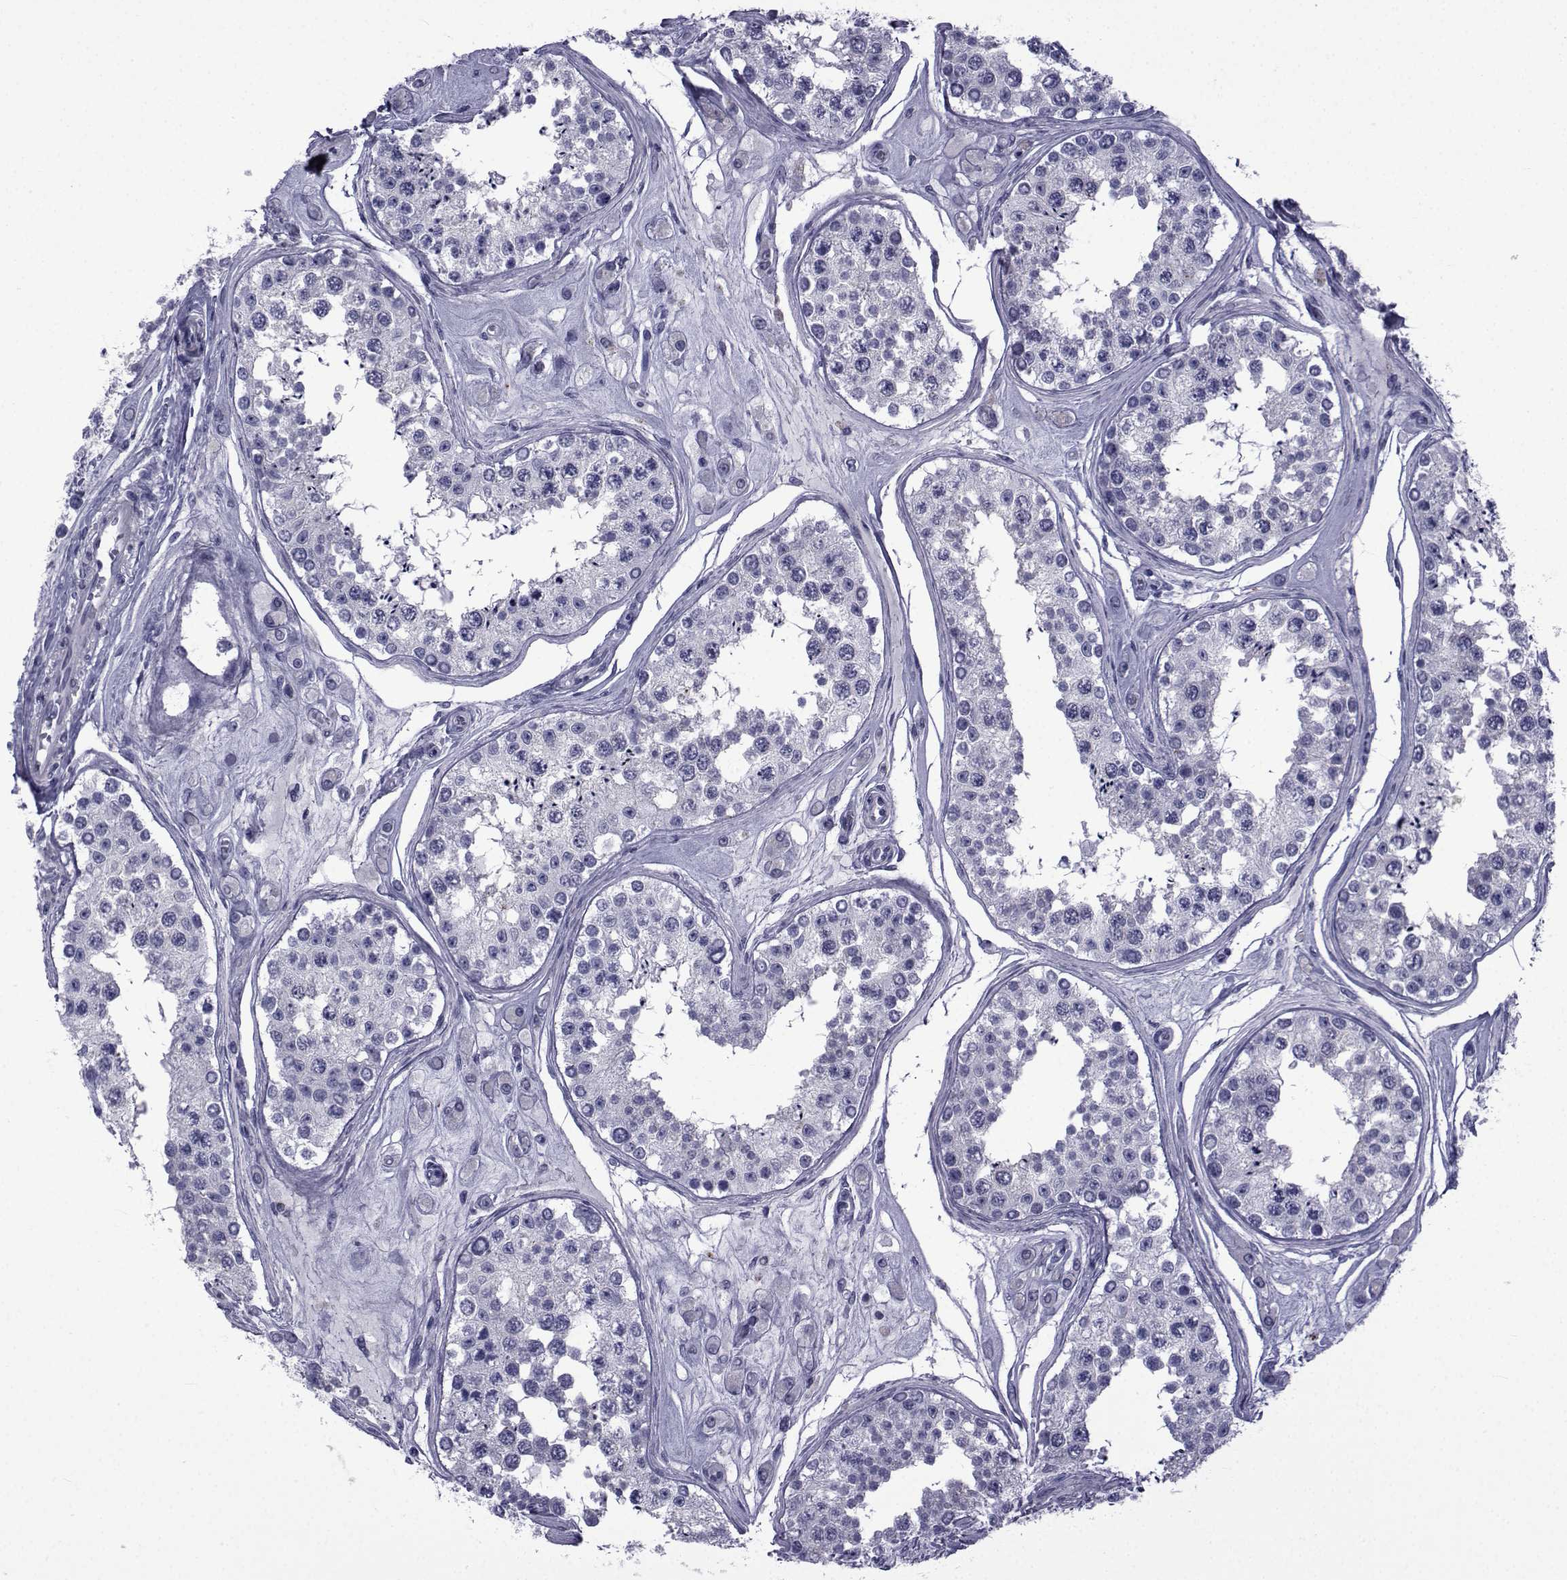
{"staining": {"intensity": "negative", "quantity": "none", "location": "none"}, "tissue": "testis", "cell_type": "Cells in seminiferous ducts", "image_type": "normal", "snomed": [{"axis": "morphology", "description": "Normal tissue, NOS"}, {"axis": "topography", "description": "Testis"}], "caption": "IHC photomicrograph of unremarkable human testis stained for a protein (brown), which shows no positivity in cells in seminiferous ducts. (DAB (3,3'-diaminobenzidine) immunohistochemistry (IHC) visualized using brightfield microscopy, high magnification).", "gene": "PDE6G", "patient": {"sex": "male", "age": 25}}